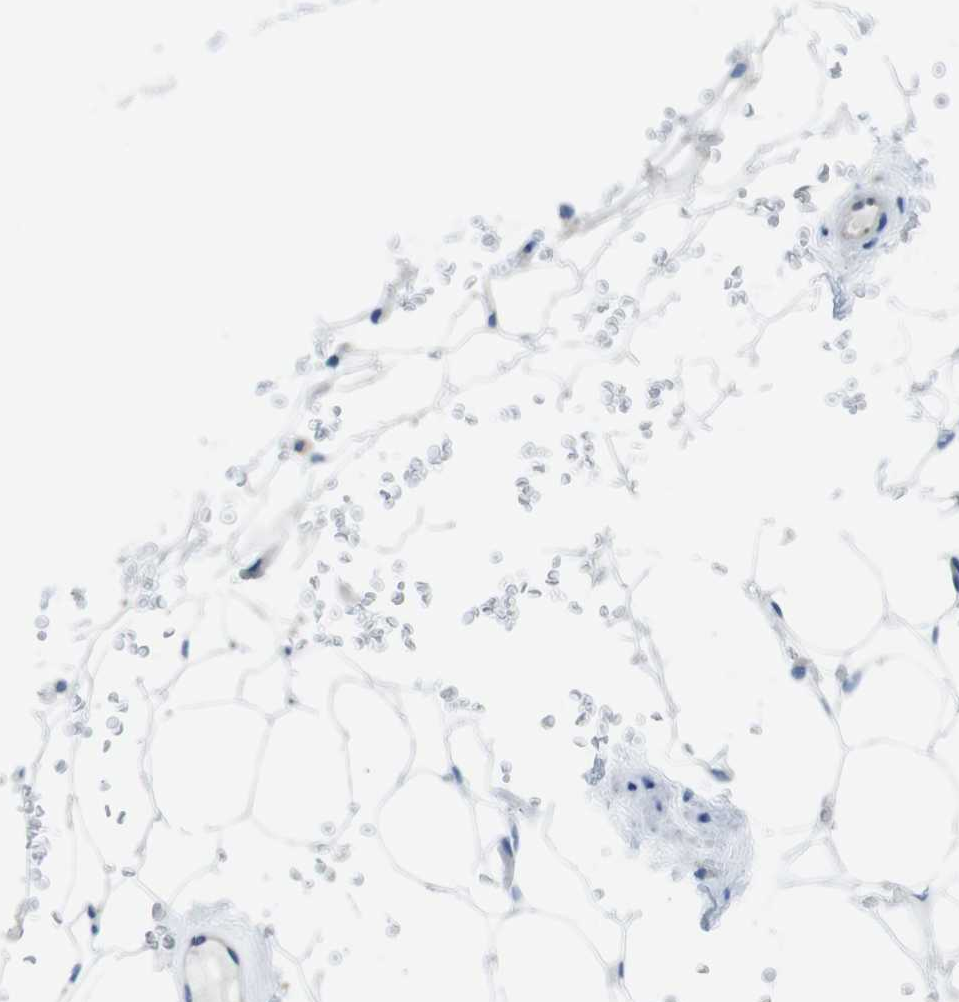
{"staining": {"intensity": "negative", "quantity": "none", "location": "none"}, "tissue": "adipose tissue", "cell_type": "Adipocytes", "image_type": "normal", "snomed": [{"axis": "morphology", "description": "Normal tissue, NOS"}, {"axis": "topography", "description": "Peripheral nerve tissue"}], "caption": "Immunohistochemistry micrograph of unremarkable adipose tissue: adipose tissue stained with DAB (3,3'-diaminobenzidine) exhibits no significant protein expression in adipocytes. (Stains: DAB immunohistochemistry (IHC) with hematoxylin counter stain, Microscopy: brightfield microscopy at high magnification).", "gene": "CLPTM1L", "patient": {"sex": "male", "age": 70}}